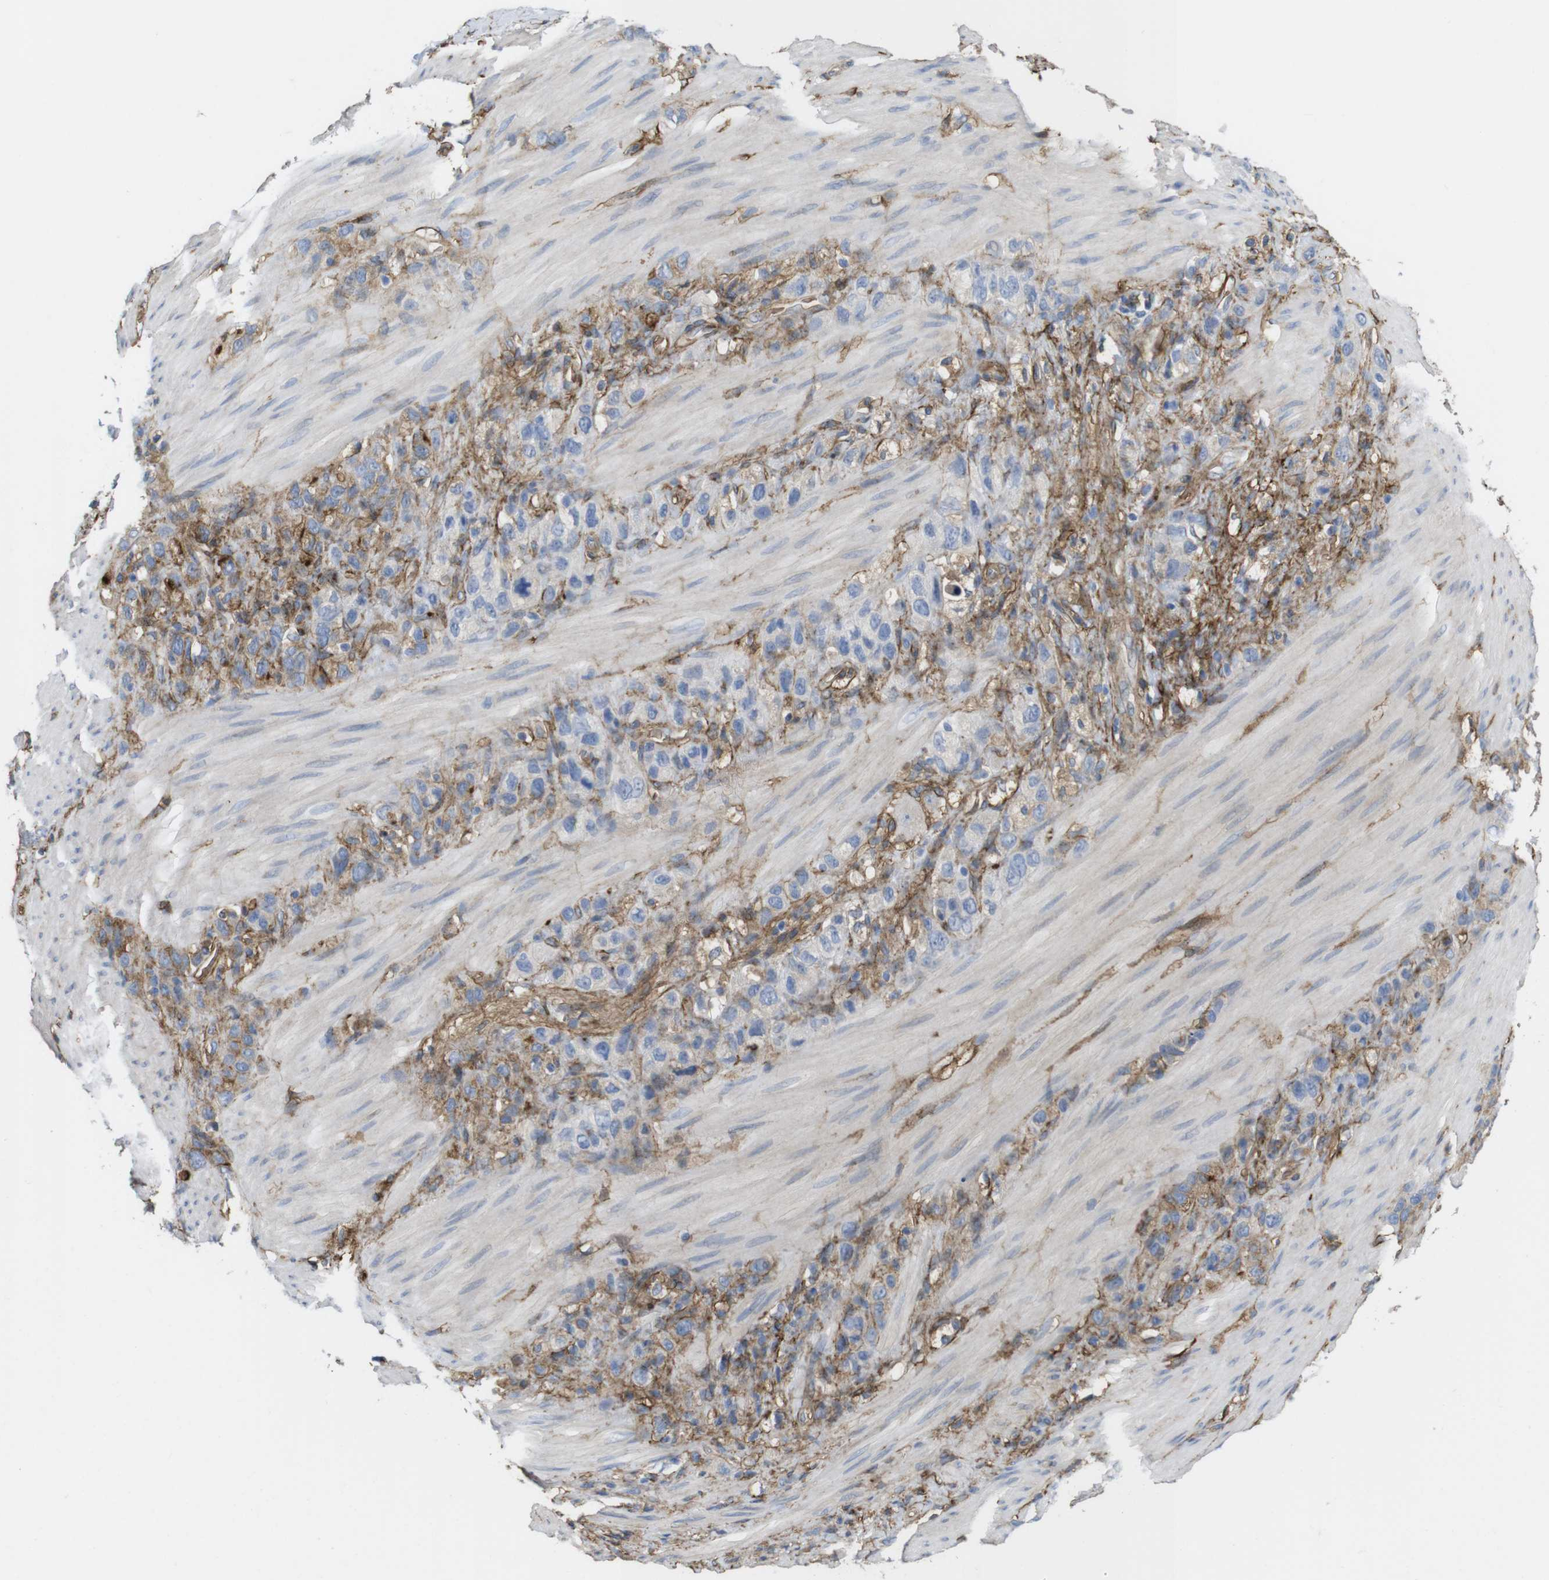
{"staining": {"intensity": "moderate", "quantity": "25%-75%", "location": "cytoplasmic/membranous"}, "tissue": "stomach cancer", "cell_type": "Tumor cells", "image_type": "cancer", "snomed": [{"axis": "morphology", "description": "Adenocarcinoma, NOS"}, {"axis": "morphology", "description": "Adenocarcinoma, High grade"}, {"axis": "topography", "description": "Stomach, upper"}, {"axis": "topography", "description": "Stomach, lower"}], "caption": "Tumor cells exhibit medium levels of moderate cytoplasmic/membranous staining in about 25%-75% of cells in human stomach adenocarcinoma (high-grade).", "gene": "CYBRD1", "patient": {"sex": "female", "age": 65}}